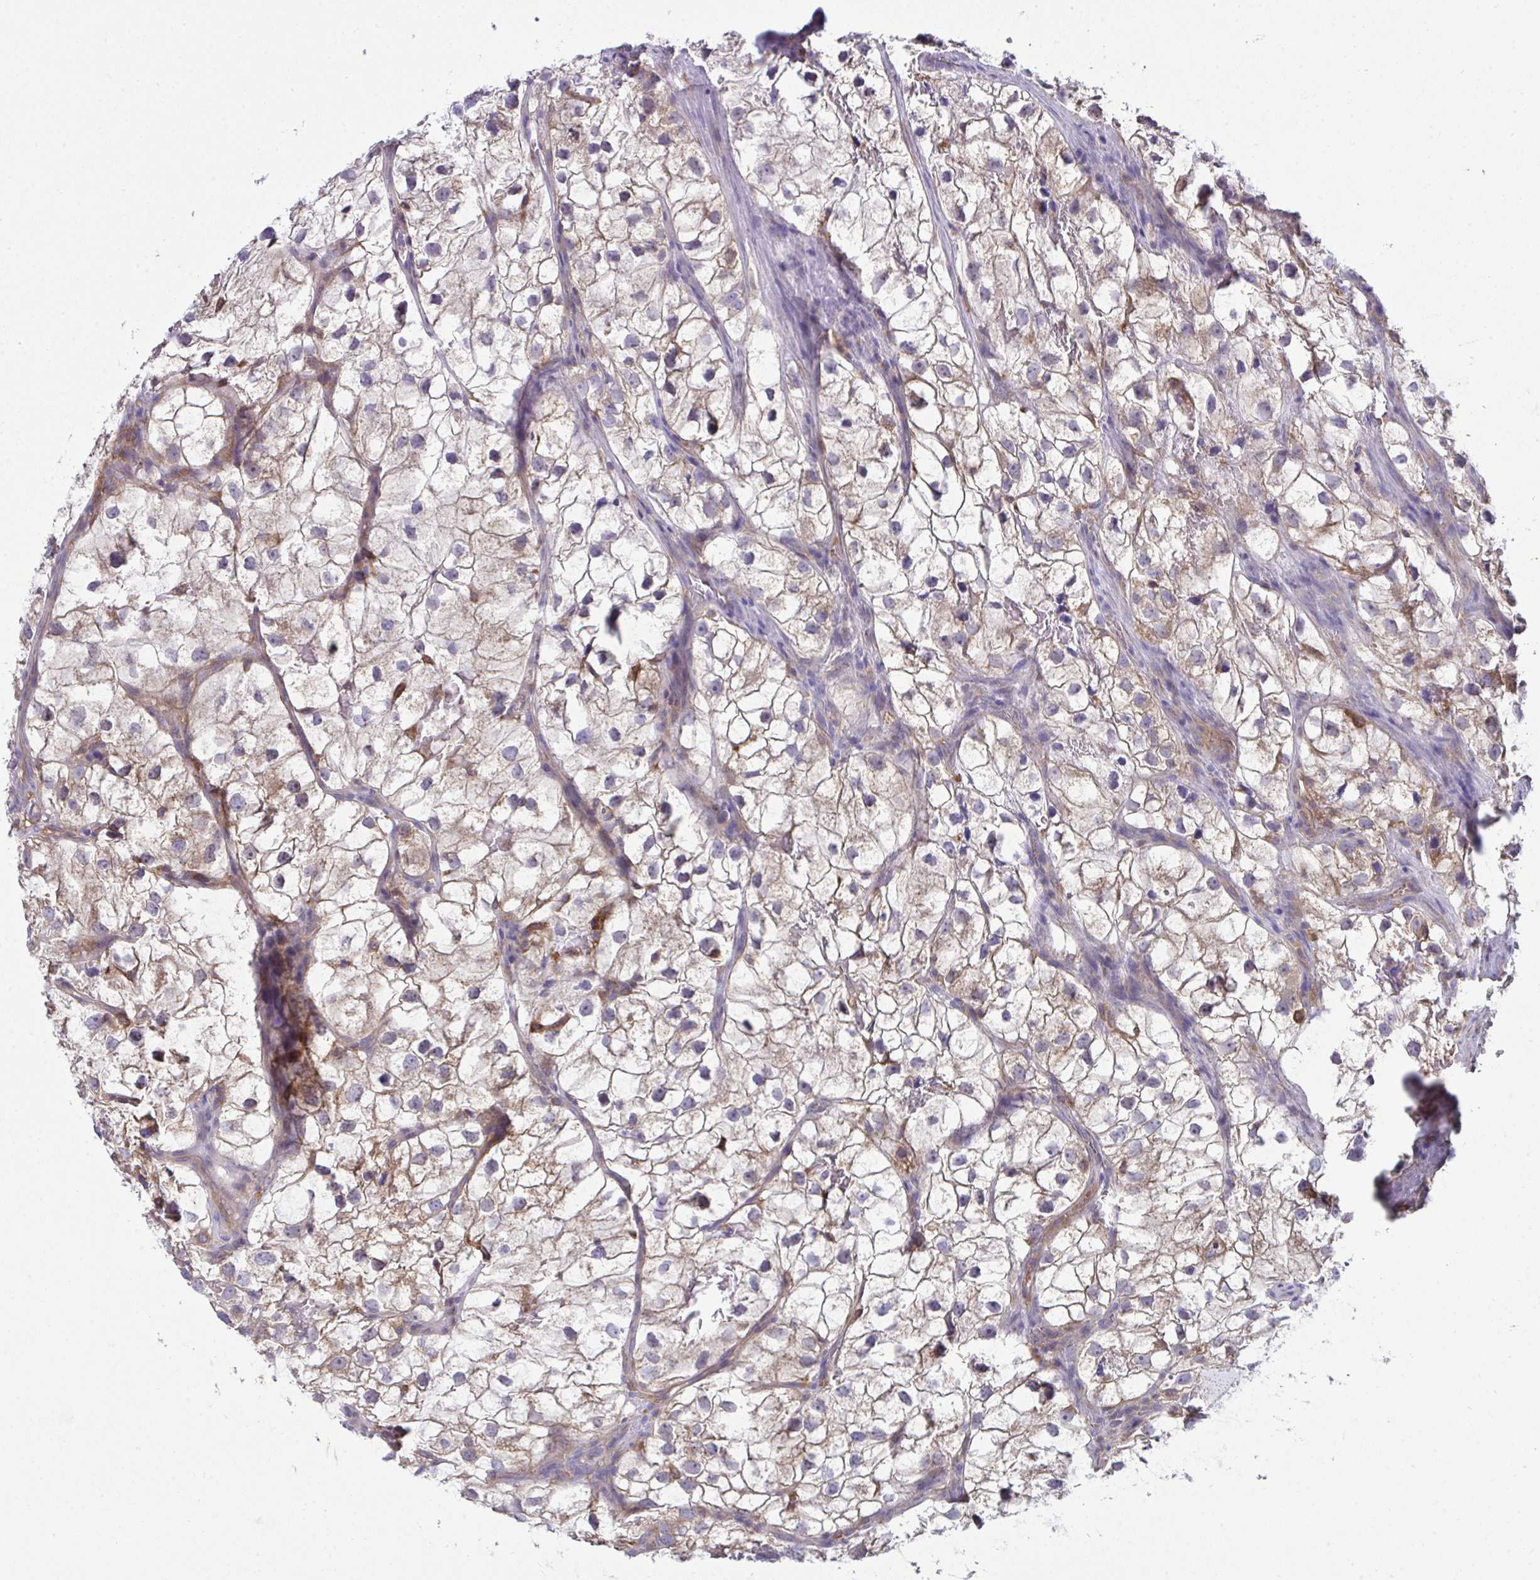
{"staining": {"intensity": "moderate", "quantity": "<25%", "location": "cytoplasmic/membranous"}, "tissue": "renal cancer", "cell_type": "Tumor cells", "image_type": "cancer", "snomed": [{"axis": "morphology", "description": "Adenocarcinoma, NOS"}, {"axis": "topography", "description": "Kidney"}], "caption": "IHC micrograph of neoplastic tissue: adenocarcinoma (renal) stained using immunohistochemistry (IHC) exhibits low levels of moderate protein expression localized specifically in the cytoplasmic/membranous of tumor cells, appearing as a cytoplasmic/membranous brown color.", "gene": "ALDH16A1", "patient": {"sex": "male", "age": 59}}